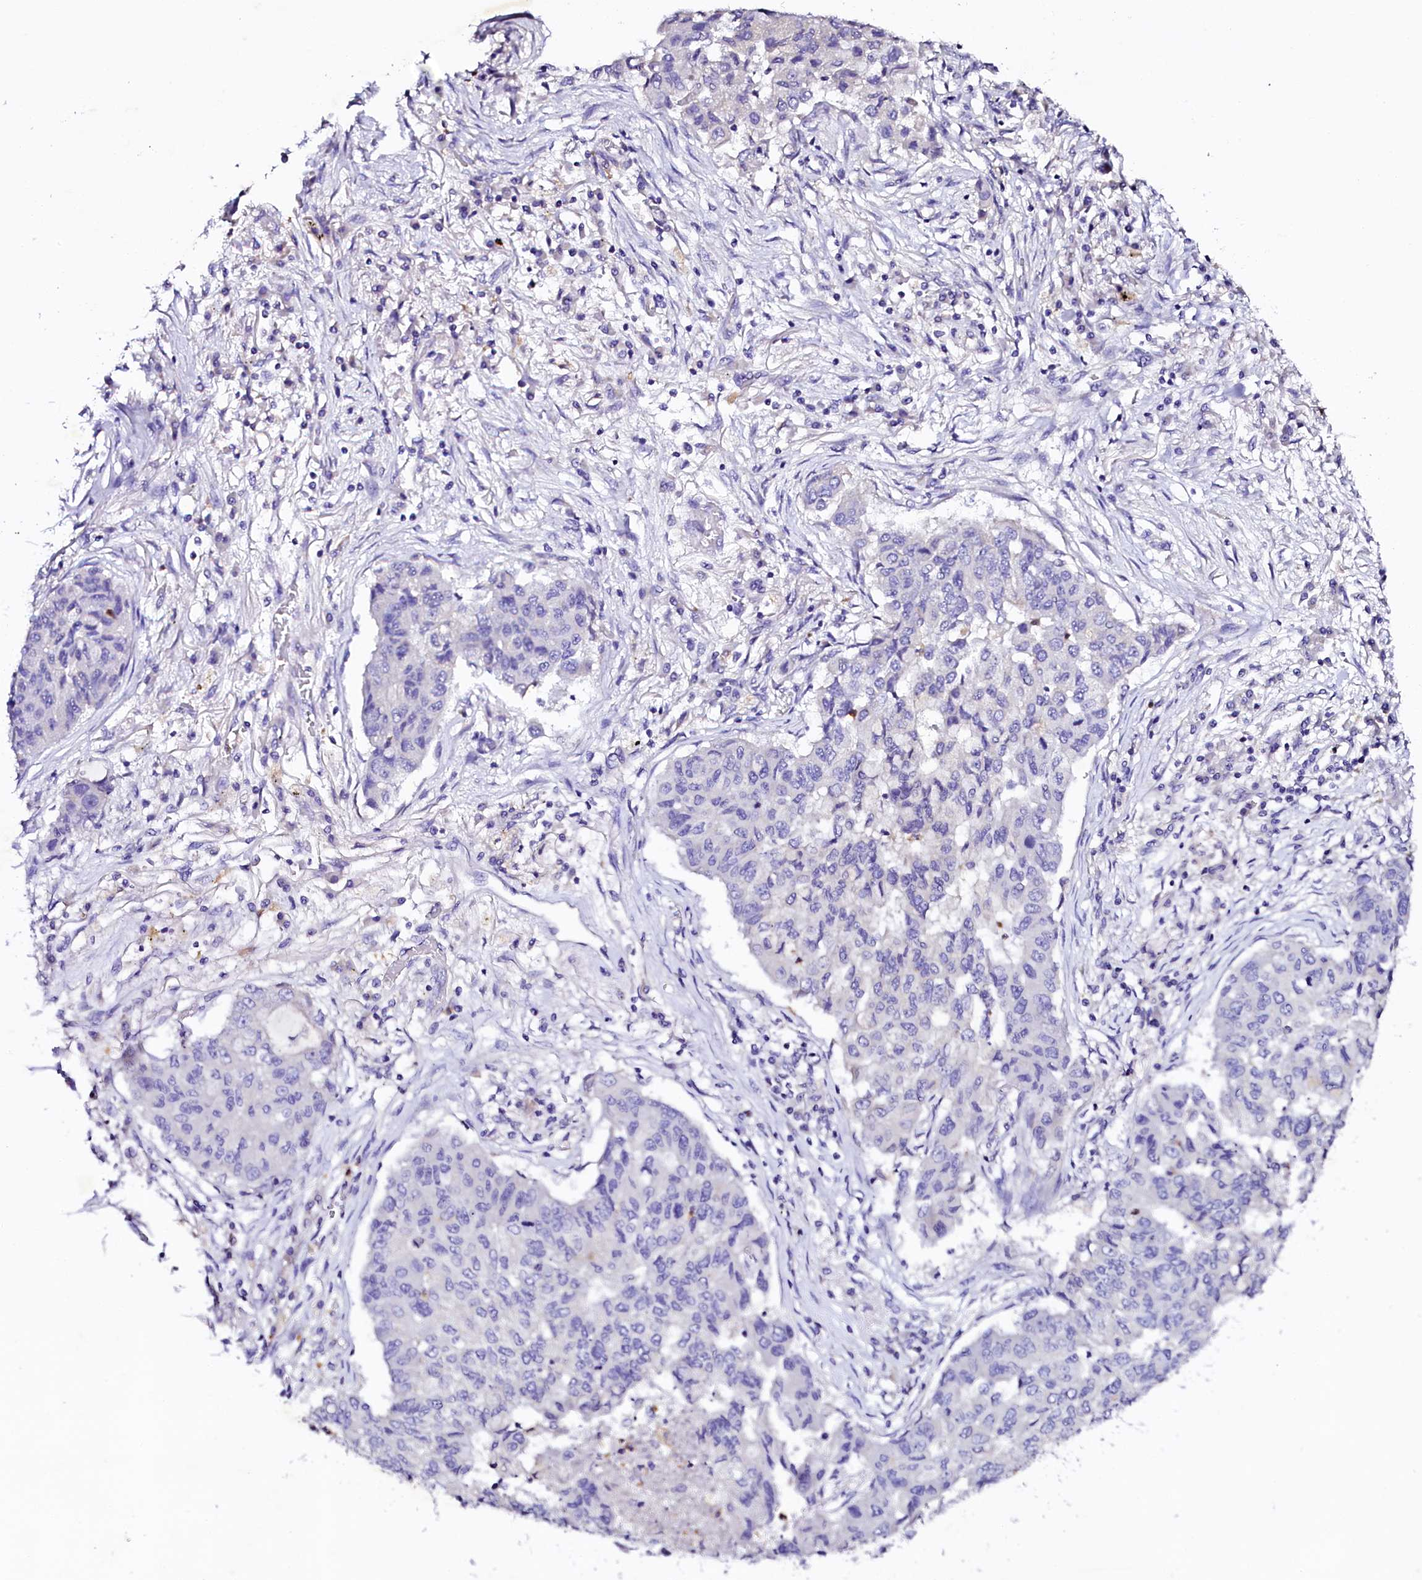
{"staining": {"intensity": "negative", "quantity": "none", "location": "none"}, "tissue": "lung cancer", "cell_type": "Tumor cells", "image_type": "cancer", "snomed": [{"axis": "morphology", "description": "Squamous cell carcinoma, NOS"}, {"axis": "topography", "description": "Lung"}], "caption": "Immunohistochemistry (IHC) histopathology image of human squamous cell carcinoma (lung) stained for a protein (brown), which exhibits no staining in tumor cells. (Brightfield microscopy of DAB immunohistochemistry (IHC) at high magnification).", "gene": "NAA16", "patient": {"sex": "male", "age": 74}}